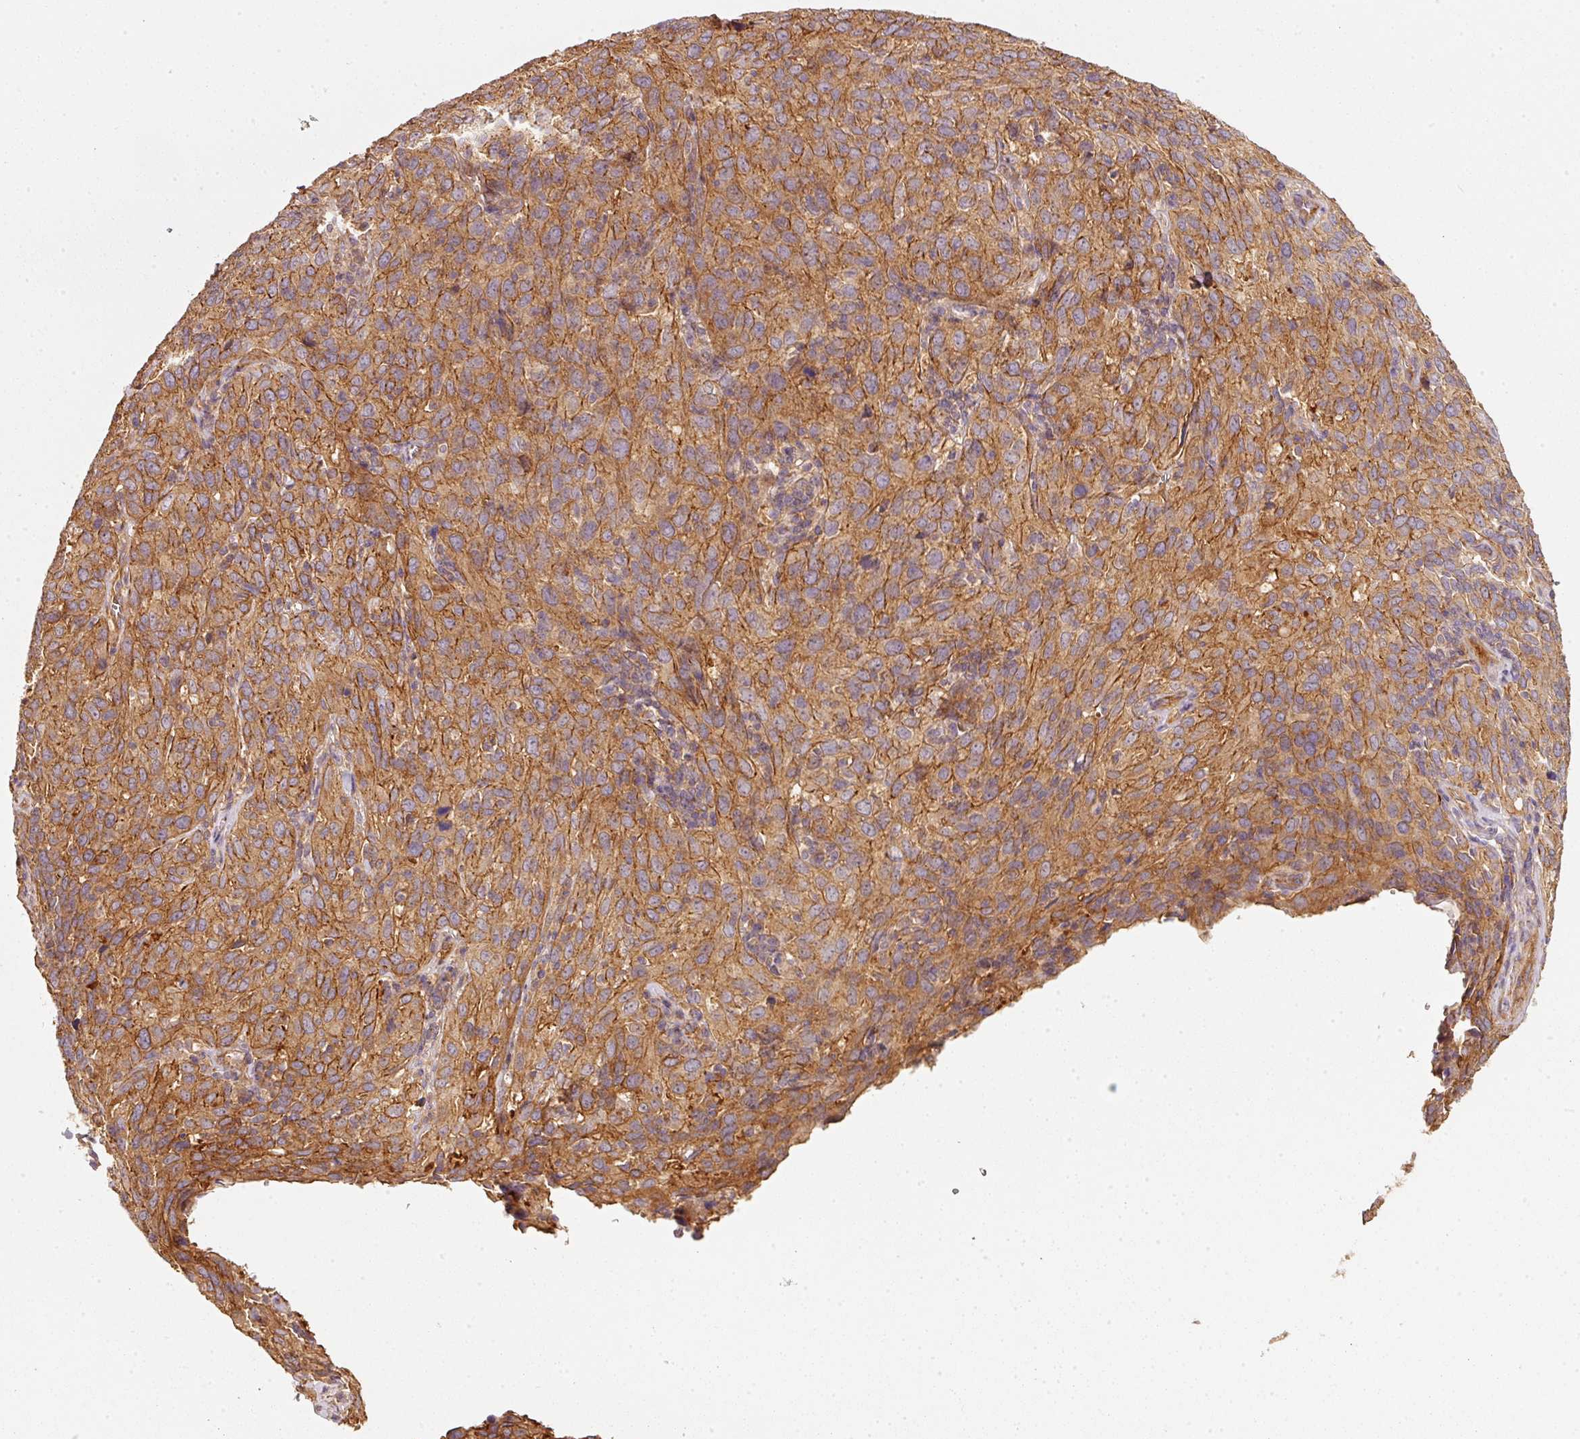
{"staining": {"intensity": "moderate", "quantity": ">75%", "location": "cytoplasmic/membranous"}, "tissue": "cervical cancer", "cell_type": "Tumor cells", "image_type": "cancer", "snomed": [{"axis": "morphology", "description": "Squamous cell carcinoma, NOS"}, {"axis": "topography", "description": "Cervix"}], "caption": "Protein expression analysis of human cervical squamous cell carcinoma reveals moderate cytoplasmic/membranous positivity in approximately >75% of tumor cells.", "gene": "CEP95", "patient": {"sex": "female", "age": 51}}